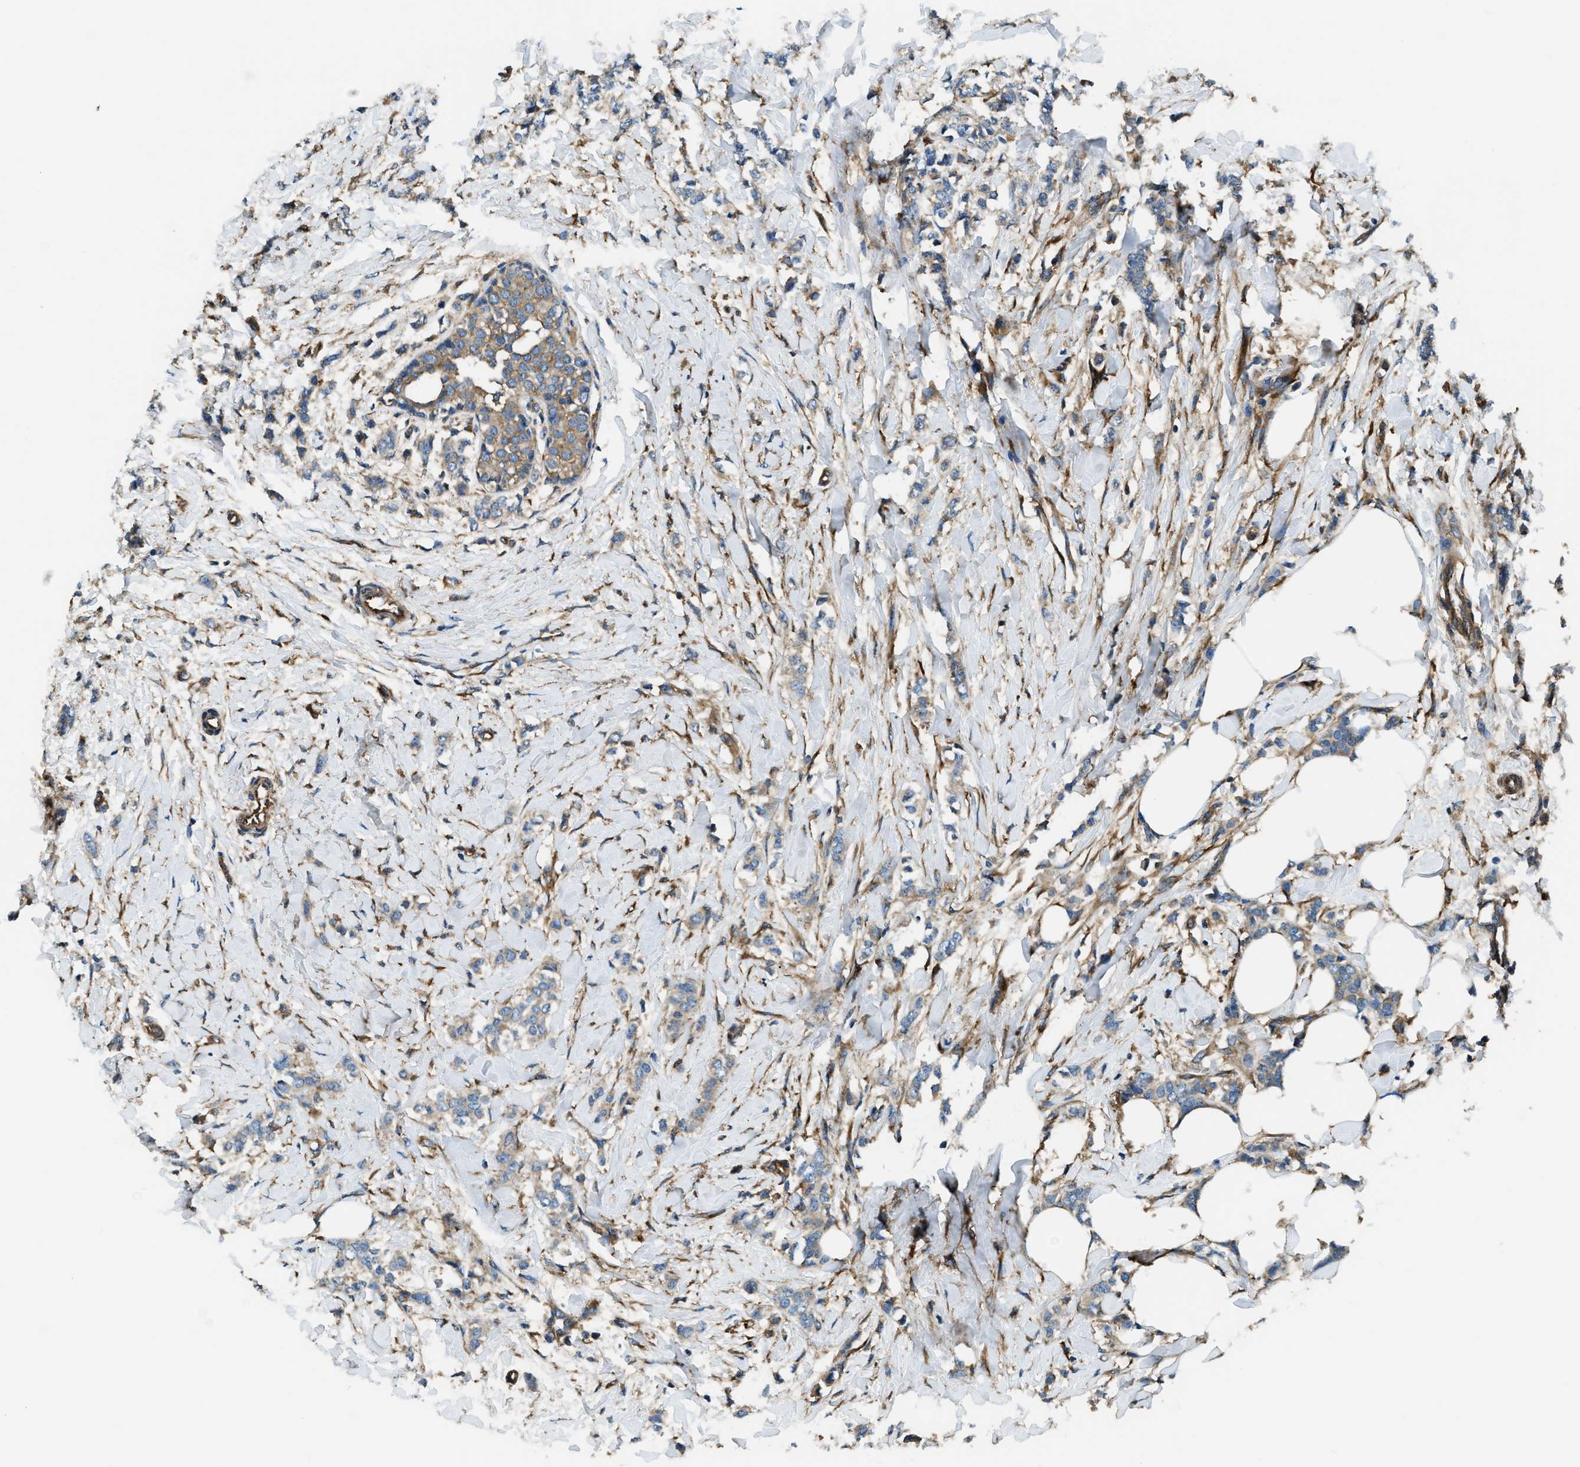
{"staining": {"intensity": "weak", "quantity": "25%-75%", "location": "cytoplasmic/membranous"}, "tissue": "breast cancer", "cell_type": "Tumor cells", "image_type": "cancer", "snomed": [{"axis": "morphology", "description": "Lobular carcinoma, in situ"}, {"axis": "morphology", "description": "Lobular carcinoma"}, {"axis": "topography", "description": "Breast"}], "caption": "Immunohistochemistry (IHC) (DAB (3,3'-diaminobenzidine)) staining of breast lobular carcinoma in situ reveals weak cytoplasmic/membranous protein staining in about 25%-75% of tumor cells.", "gene": "EEA1", "patient": {"sex": "female", "age": 41}}